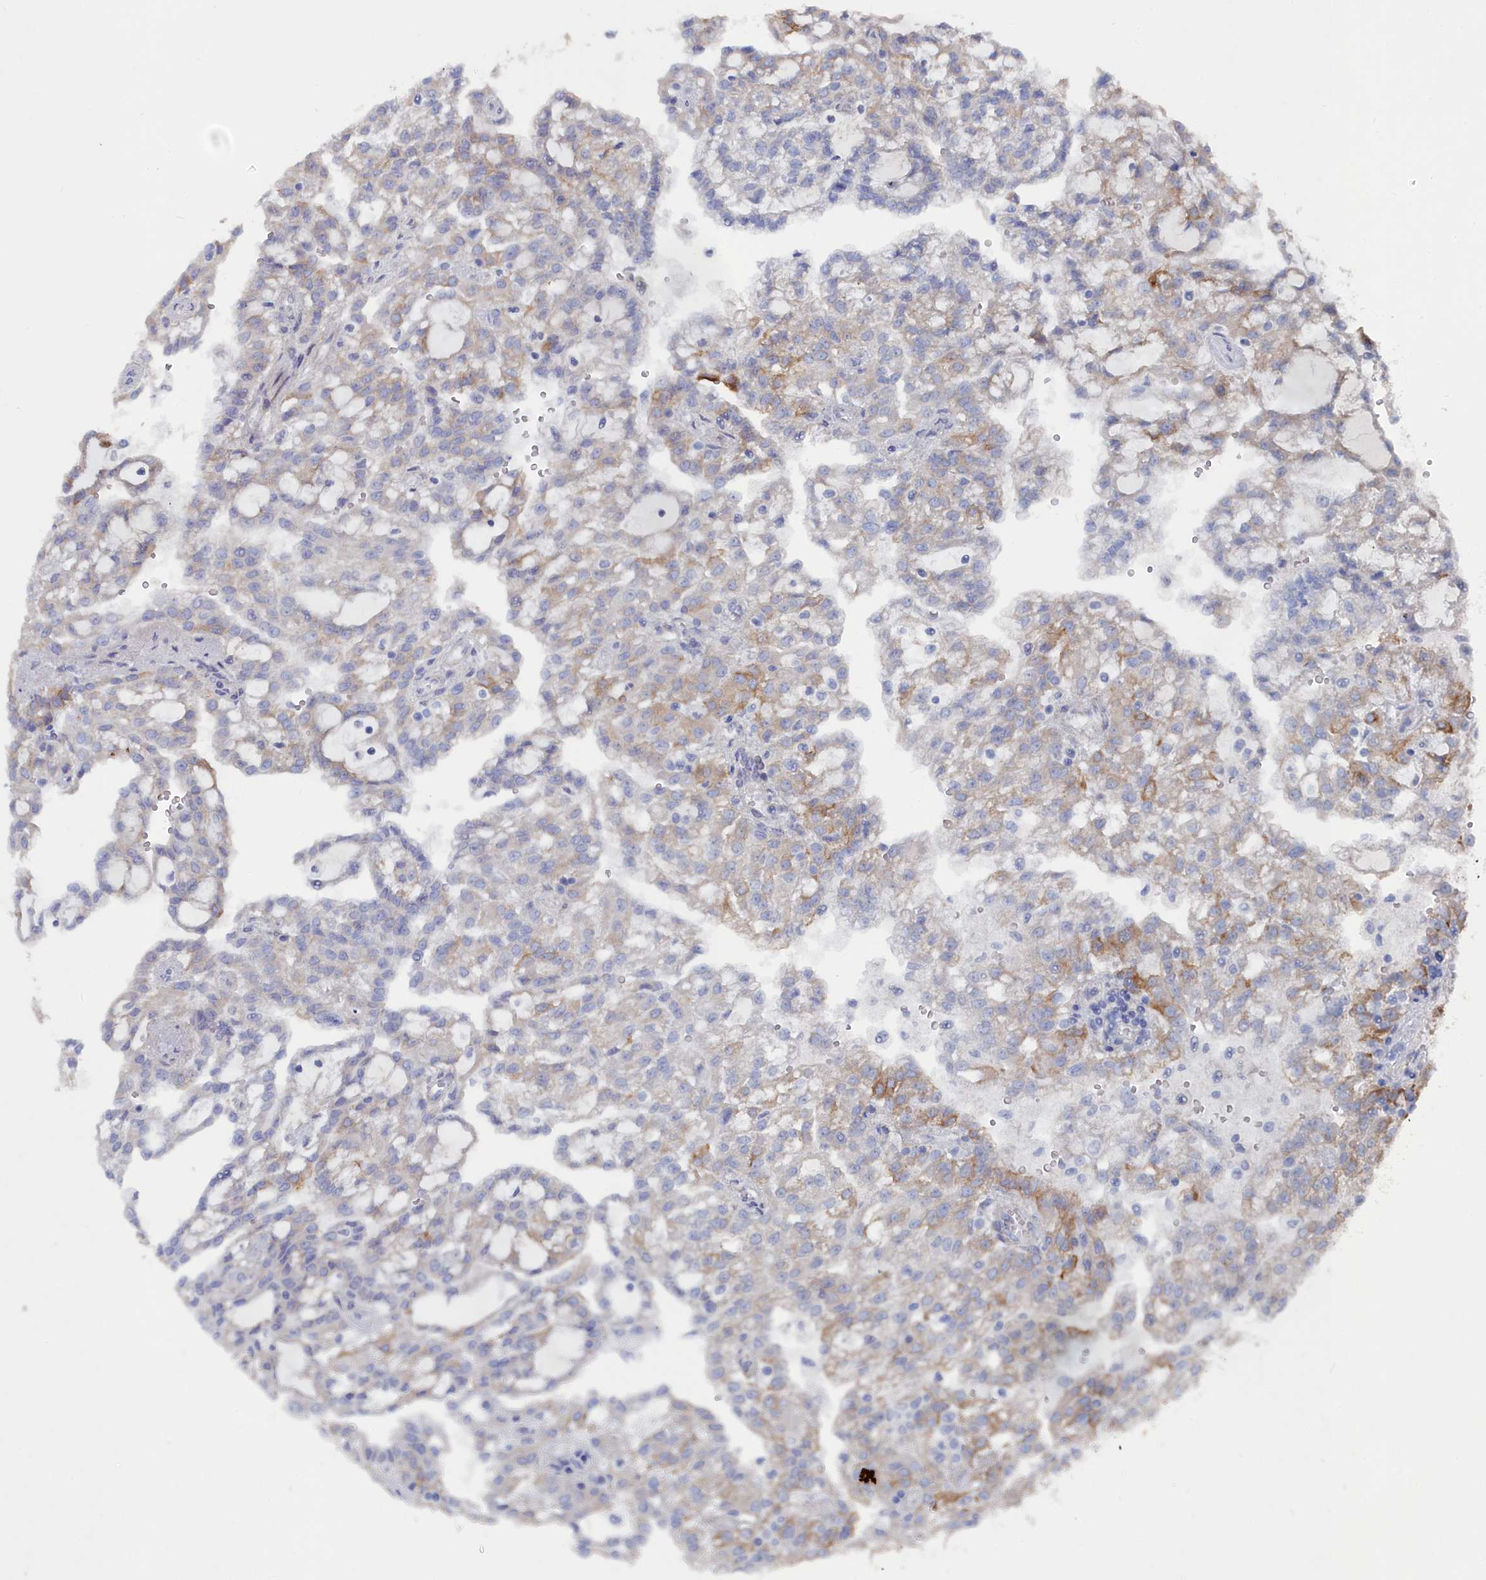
{"staining": {"intensity": "moderate", "quantity": "<25%", "location": "cytoplasmic/membranous"}, "tissue": "renal cancer", "cell_type": "Tumor cells", "image_type": "cancer", "snomed": [{"axis": "morphology", "description": "Adenocarcinoma, NOS"}, {"axis": "topography", "description": "Kidney"}], "caption": "A brown stain shows moderate cytoplasmic/membranous expression of a protein in human renal cancer tumor cells.", "gene": "SHISAL2A", "patient": {"sex": "male", "age": 63}}